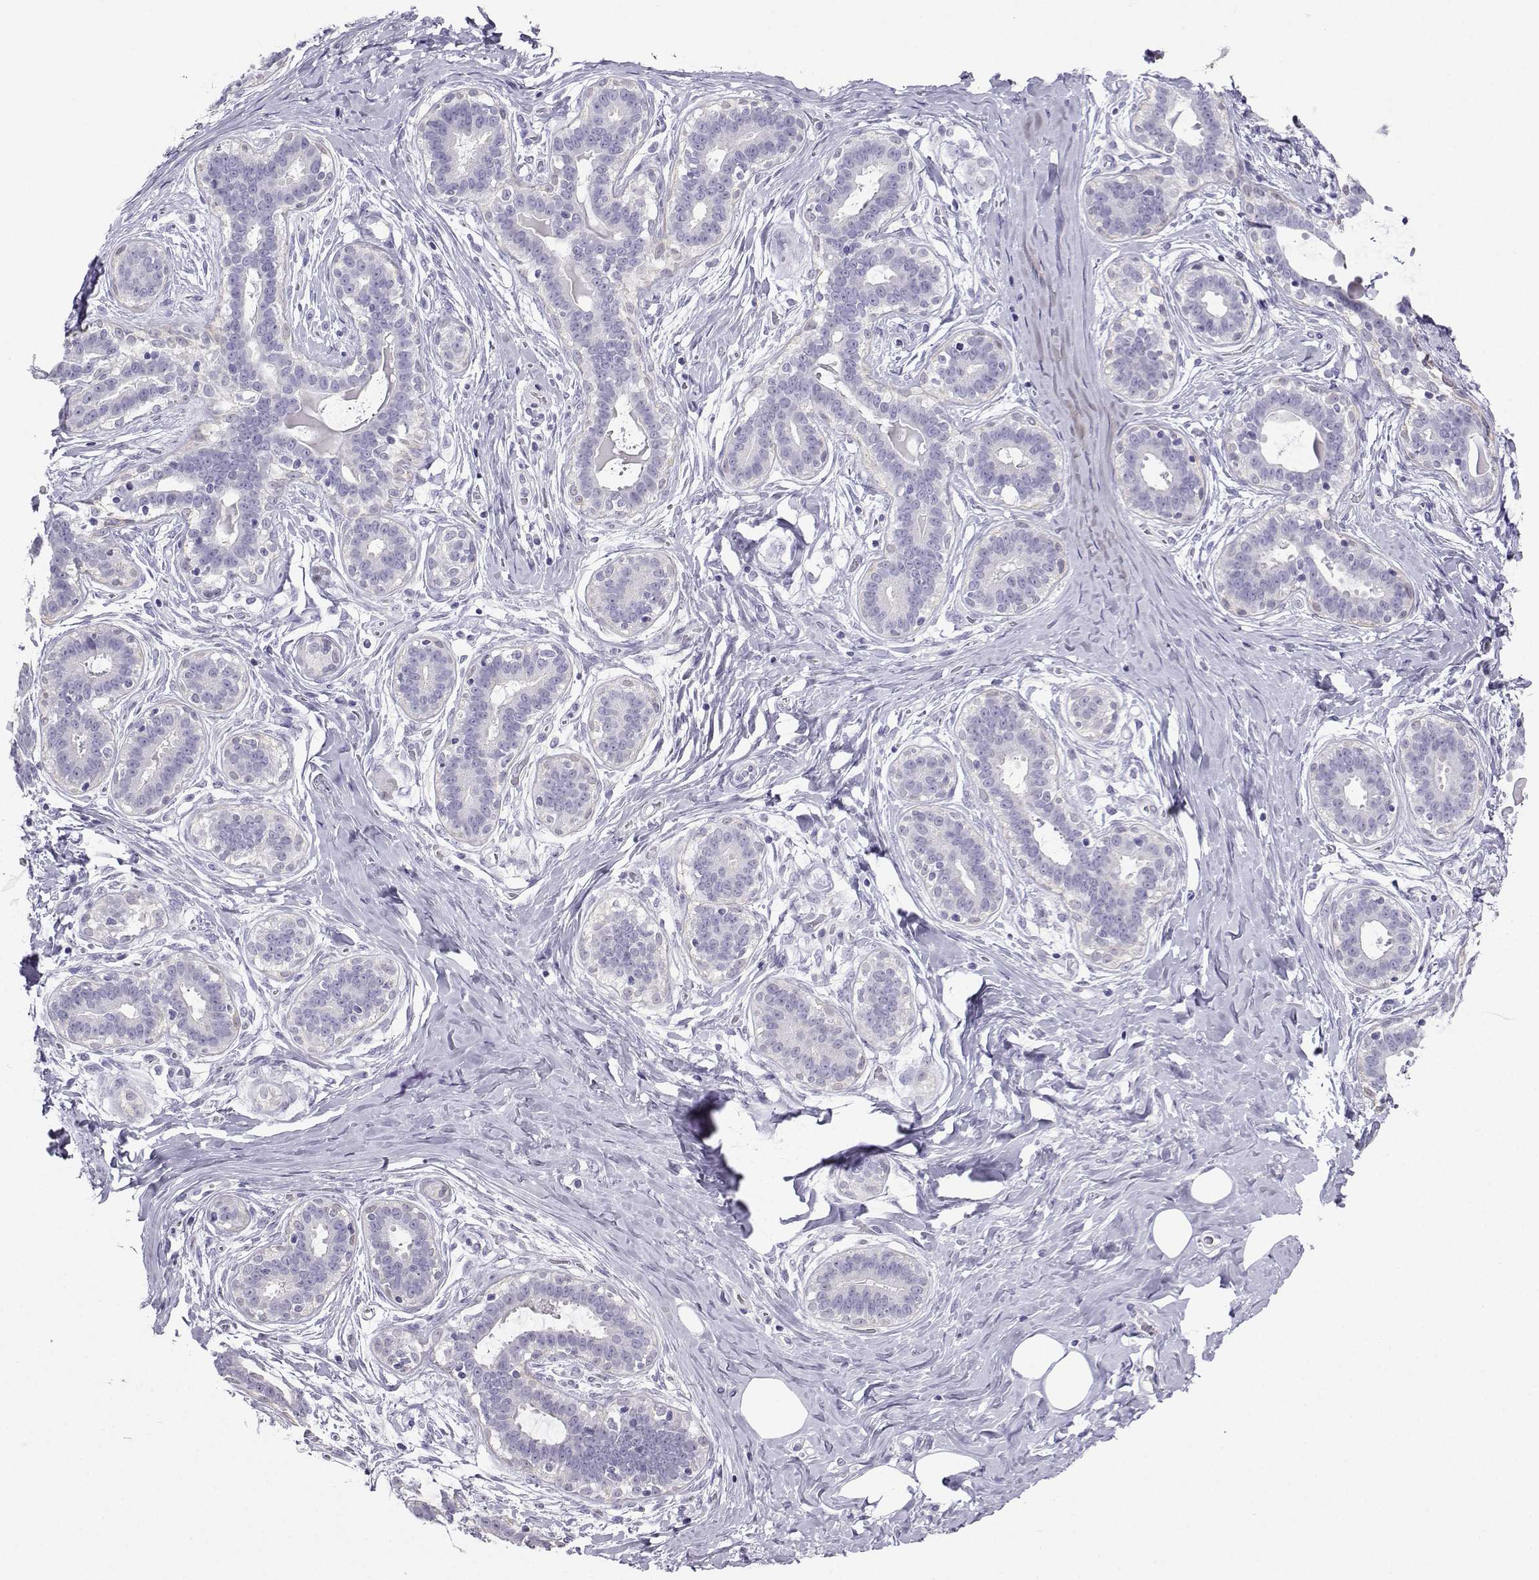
{"staining": {"intensity": "negative", "quantity": "none", "location": "none"}, "tissue": "breast", "cell_type": "Adipocytes", "image_type": "normal", "snomed": [{"axis": "morphology", "description": "Normal tissue, NOS"}, {"axis": "topography", "description": "Skin"}, {"axis": "topography", "description": "Breast"}], "caption": "The immunohistochemistry image has no significant positivity in adipocytes of breast.", "gene": "KIF17", "patient": {"sex": "female", "age": 43}}